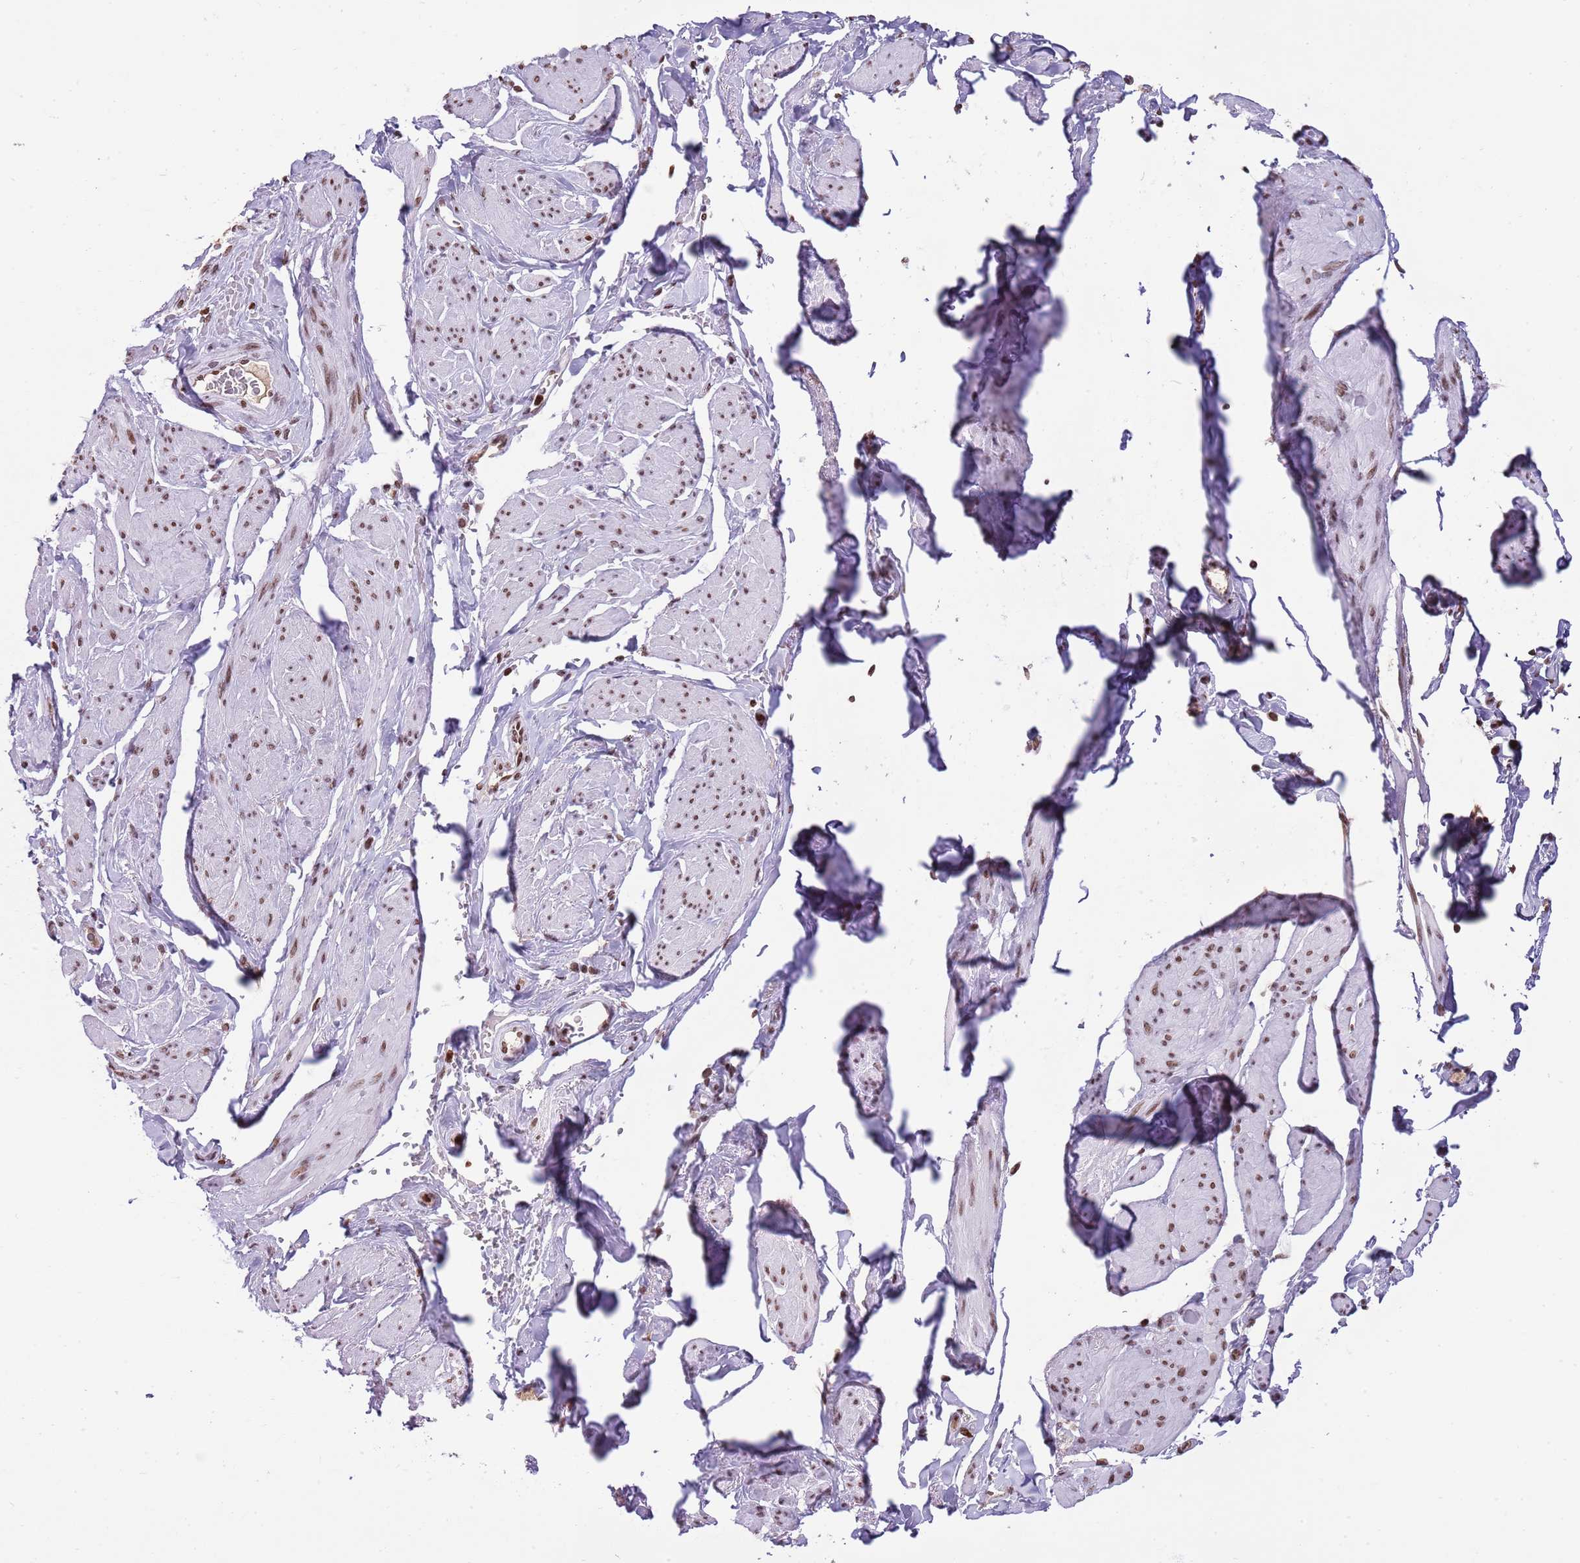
{"staining": {"intensity": "moderate", "quantity": "25%-75%", "location": "nuclear"}, "tissue": "smooth muscle", "cell_type": "Smooth muscle cells", "image_type": "normal", "snomed": [{"axis": "morphology", "description": "Normal tissue, NOS"}, {"axis": "topography", "description": "Smooth muscle"}, {"axis": "topography", "description": "Peripheral nerve tissue"}], "caption": "Normal smooth muscle demonstrates moderate nuclear positivity in about 25%-75% of smooth muscle cells, visualized by immunohistochemistry.", "gene": "KPNA3", "patient": {"sex": "male", "age": 69}}